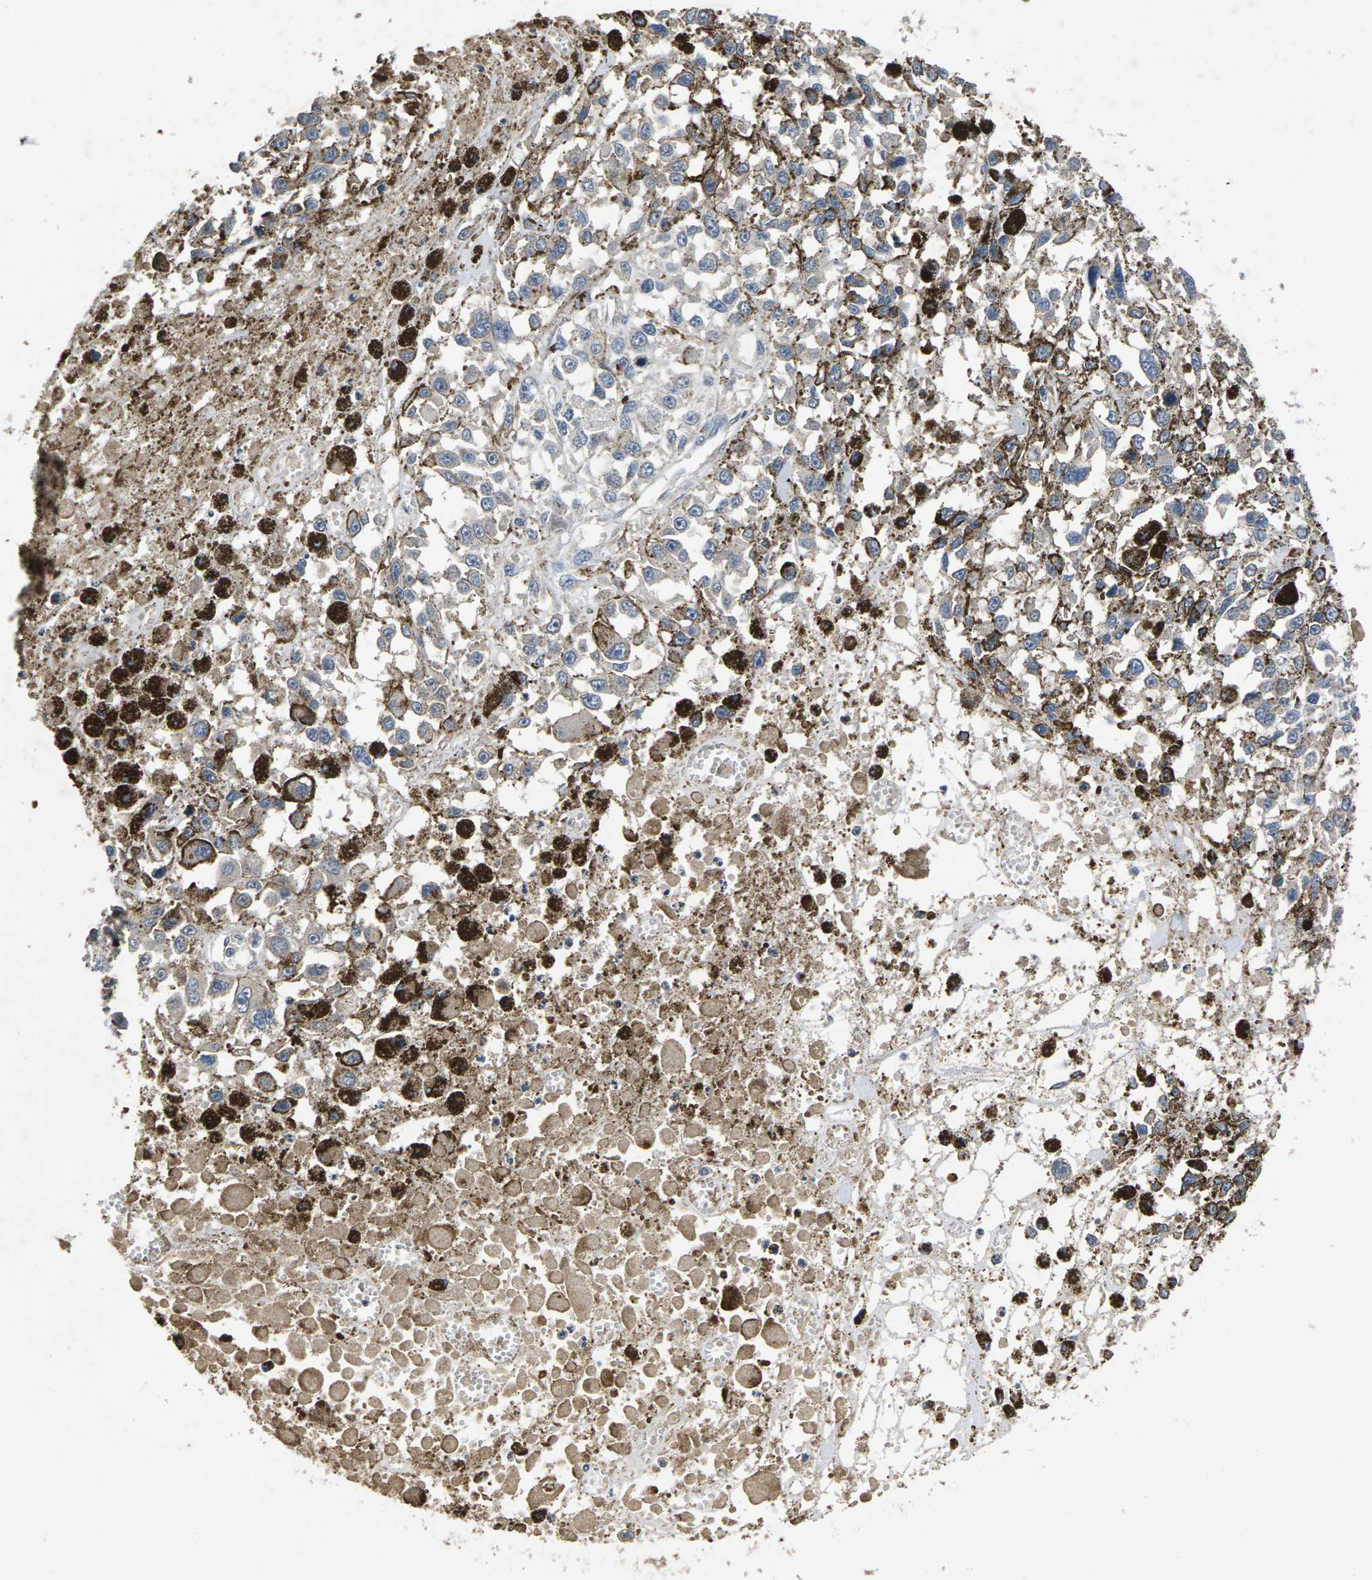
{"staining": {"intensity": "weak", "quantity": "25%-75%", "location": "cytoplasmic/membranous"}, "tissue": "melanoma", "cell_type": "Tumor cells", "image_type": "cancer", "snomed": [{"axis": "morphology", "description": "Malignant melanoma, Metastatic site"}, {"axis": "topography", "description": "Lymph node"}], "caption": "The photomicrograph reveals a brown stain indicating the presence of a protein in the cytoplasmic/membranous of tumor cells in melanoma.", "gene": "B4GAT1", "patient": {"sex": "male", "age": 59}}